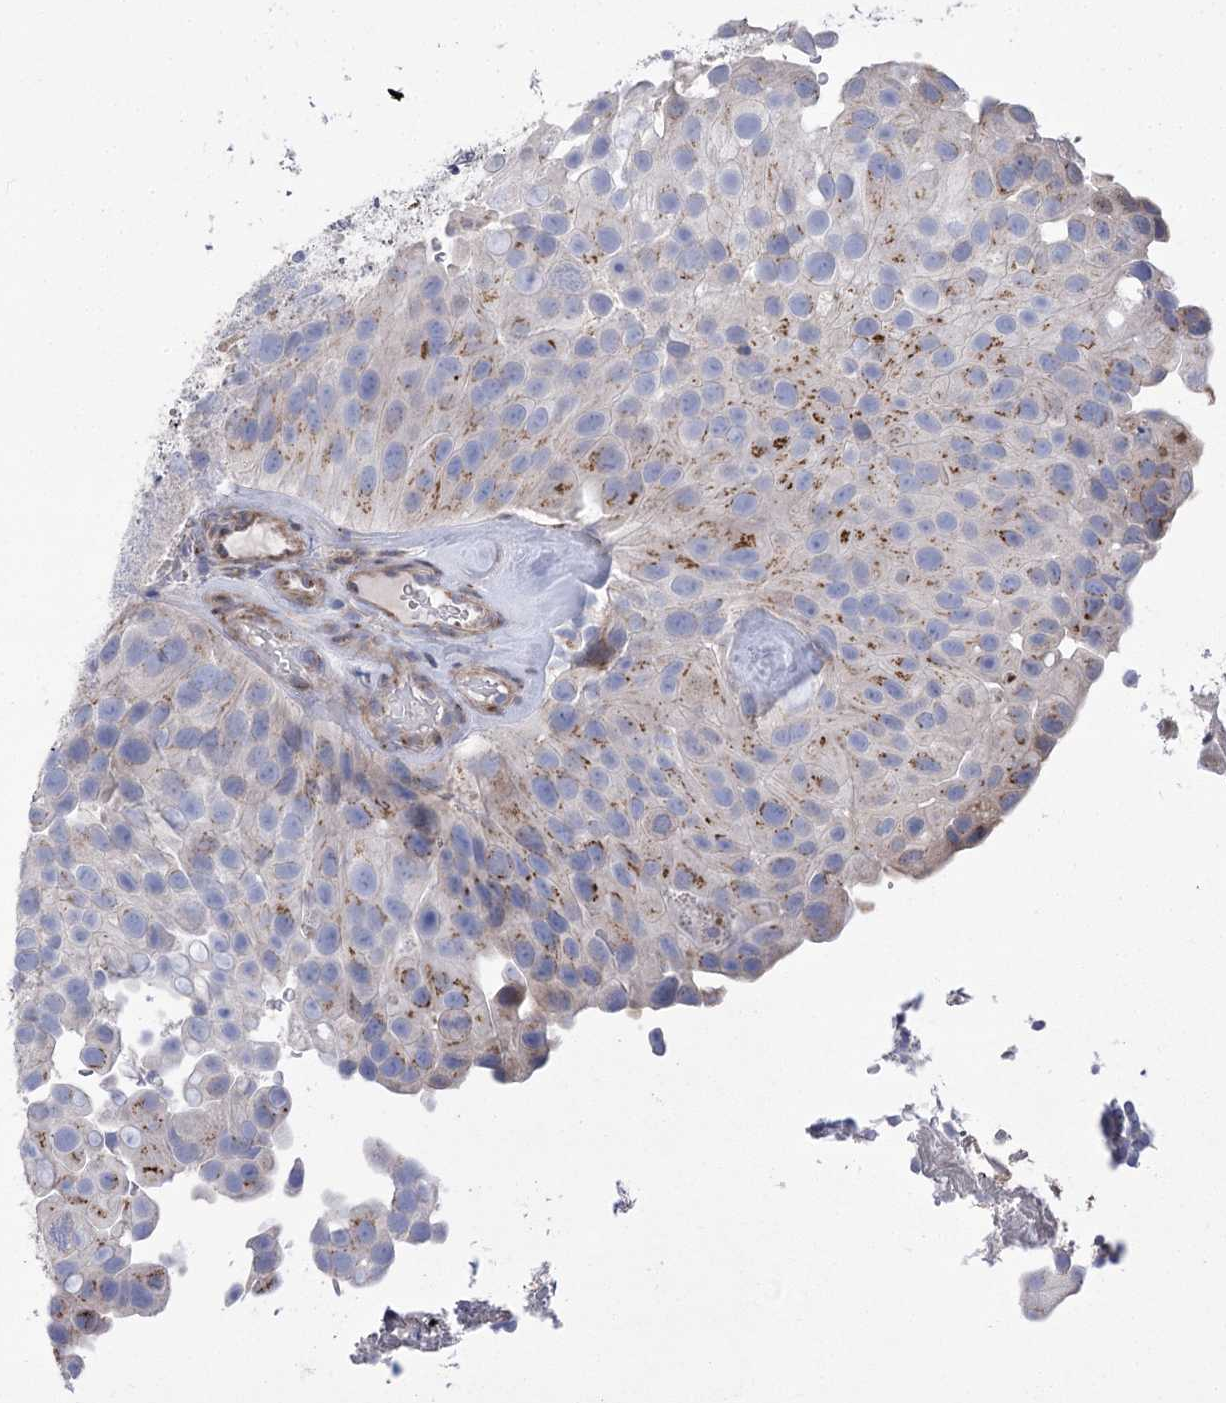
{"staining": {"intensity": "moderate", "quantity": "<25%", "location": "cytoplasmic/membranous"}, "tissue": "urothelial cancer", "cell_type": "Tumor cells", "image_type": "cancer", "snomed": [{"axis": "morphology", "description": "Urothelial carcinoma, Low grade"}, {"axis": "topography", "description": "Urinary bladder"}], "caption": "Moderate cytoplasmic/membranous positivity is seen in about <25% of tumor cells in urothelial cancer.", "gene": "NME7", "patient": {"sex": "male", "age": 78}}